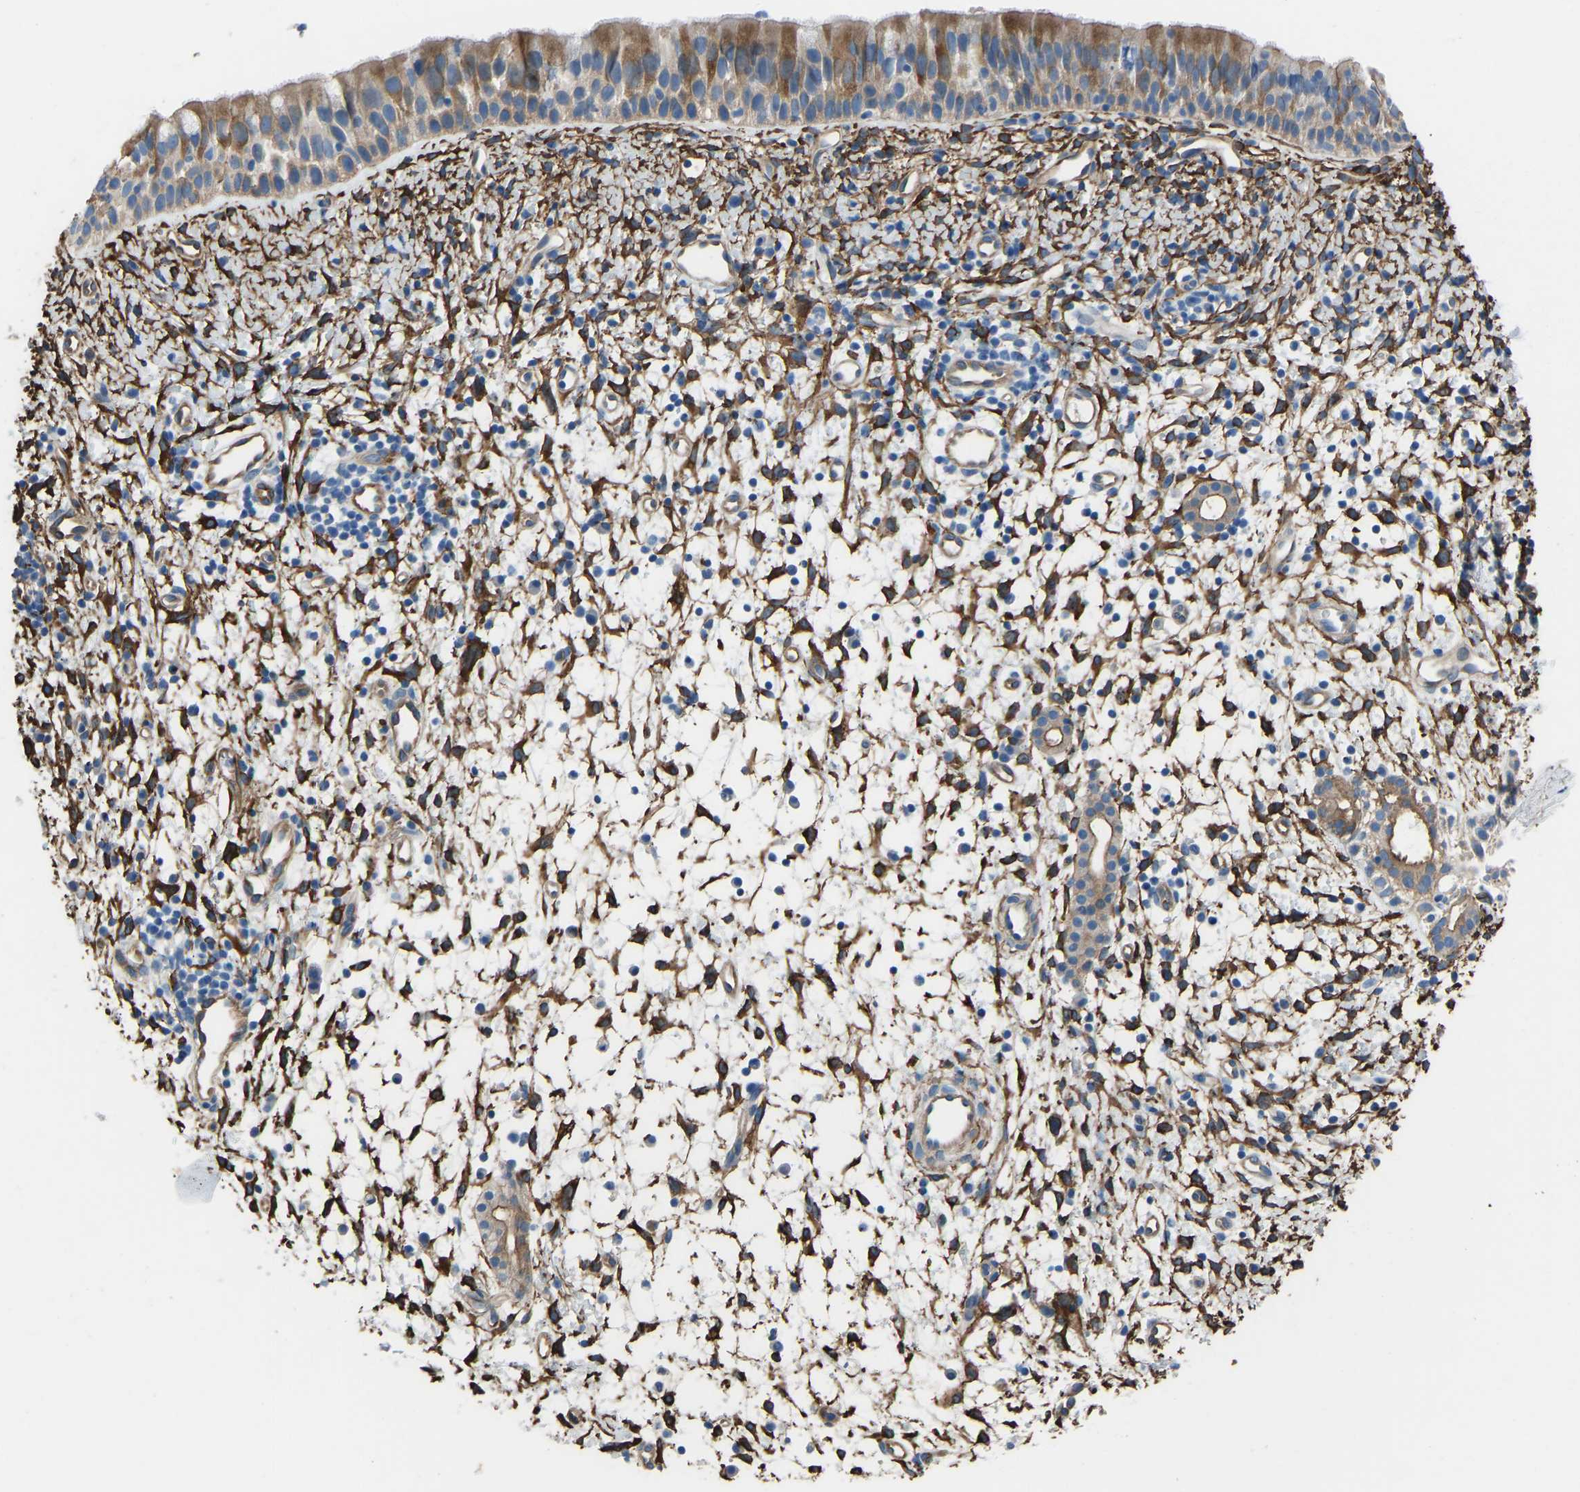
{"staining": {"intensity": "moderate", "quantity": ">75%", "location": "cytoplasmic/membranous"}, "tissue": "nasopharynx", "cell_type": "Respiratory epithelial cells", "image_type": "normal", "snomed": [{"axis": "morphology", "description": "Normal tissue, NOS"}, {"axis": "topography", "description": "Nasopharynx"}], "caption": "This photomicrograph demonstrates IHC staining of unremarkable nasopharynx, with medium moderate cytoplasmic/membranous staining in approximately >75% of respiratory epithelial cells.", "gene": "MYH10", "patient": {"sex": "male", "age": 22}}